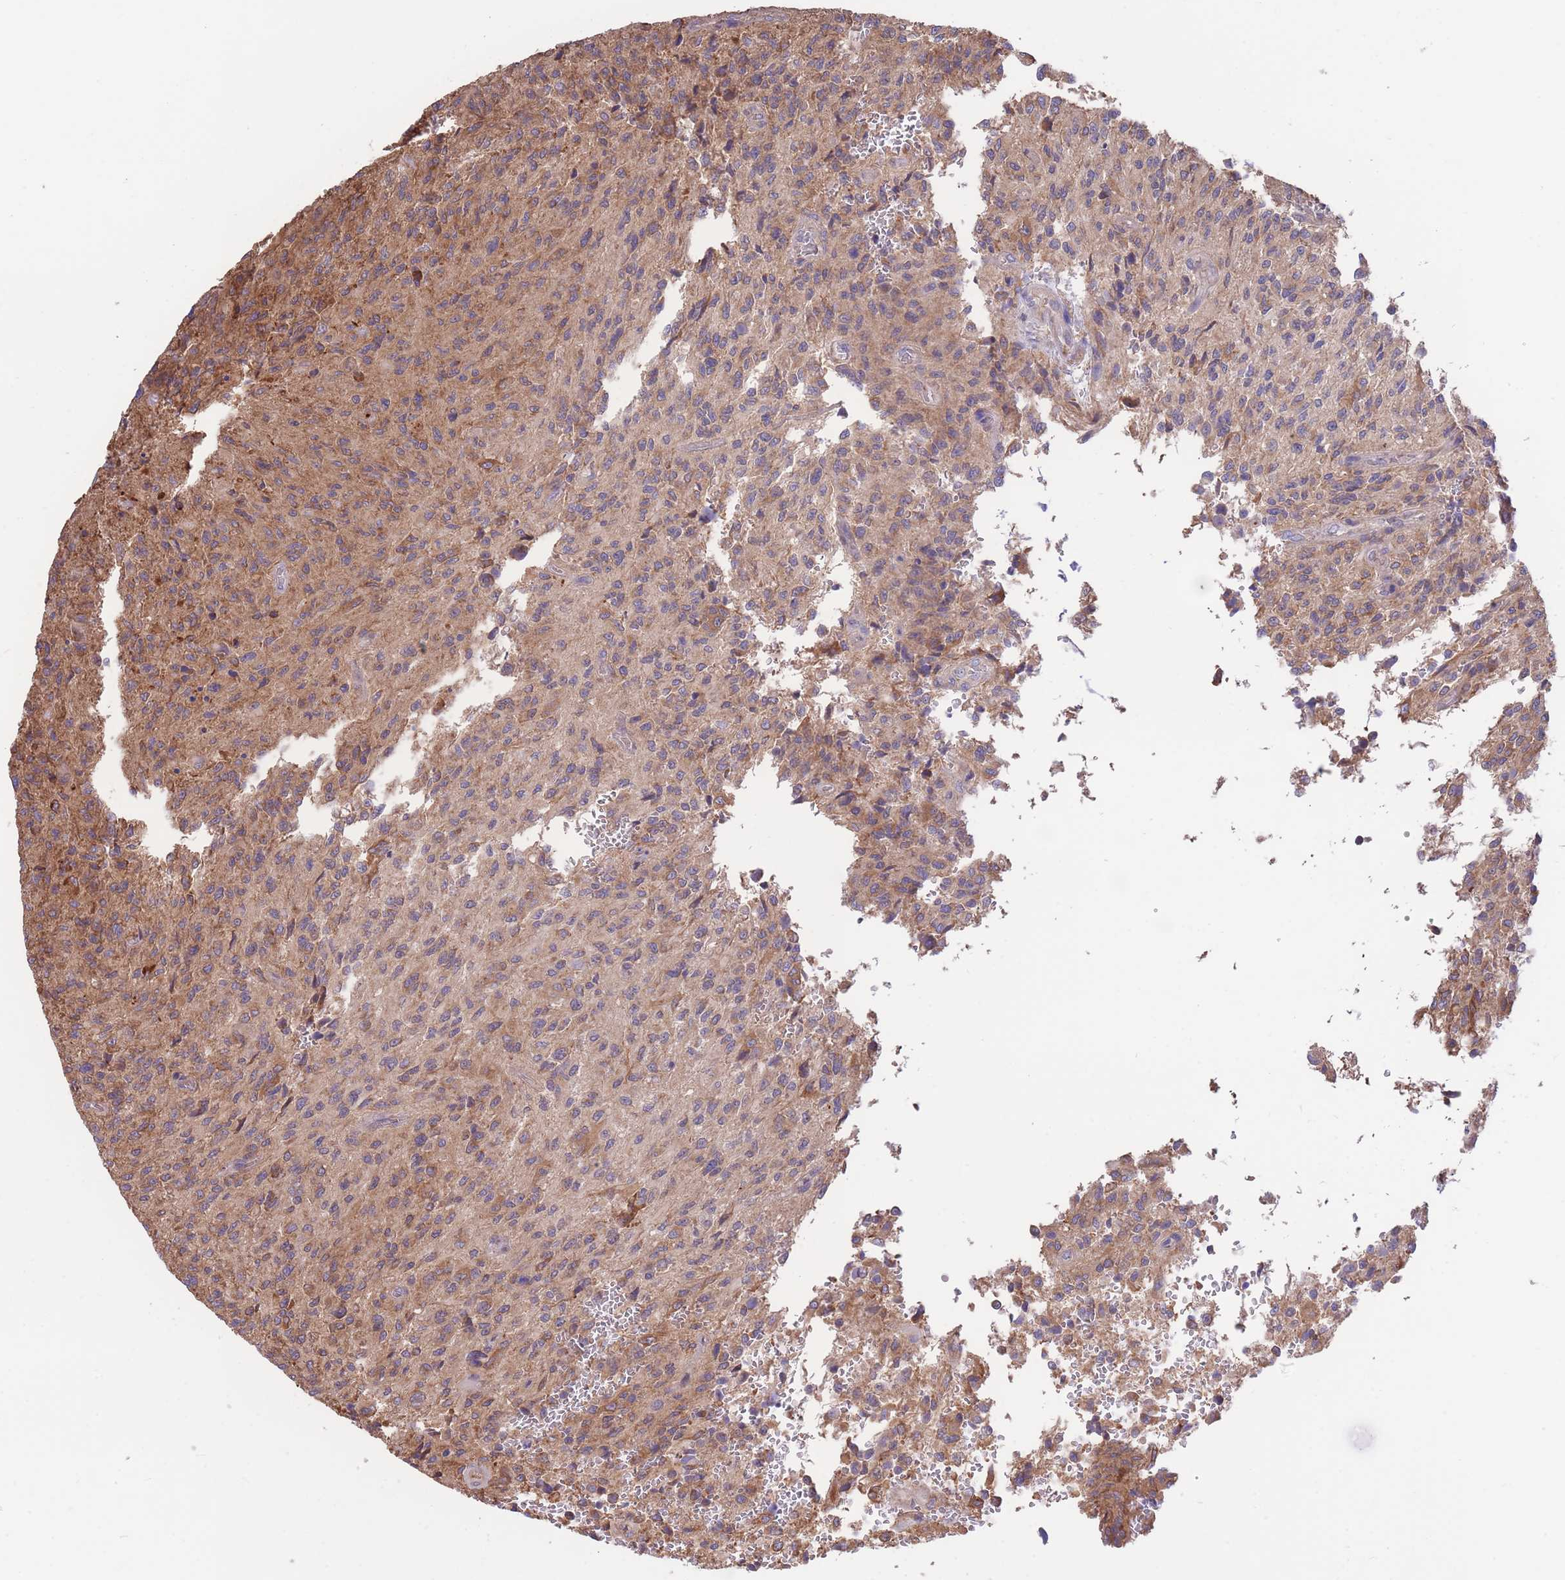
{"staining": {"intensity": "moderate", "quantity": "<25%", "location": "cytoplasmic/membranous"}, "tissue": "glioma", "cell_type": "Tumor cells", "image_type": "cancer", "snomed": [{"axis": "morphology", "description": "Normal tissue, NOS"}, {"axis": "morphology", "description": "Glioma, malignant, High grade"}, {"axis": "topography", "description": "Cerebral cortex"}], "caption": "Moderate cytoplasmic/membranous protein staining is appreciated in approximately <25% of tumor cells in glioma.", "gene": "LRRN4CL", "patient": {"sex": "male", "age": 56}}